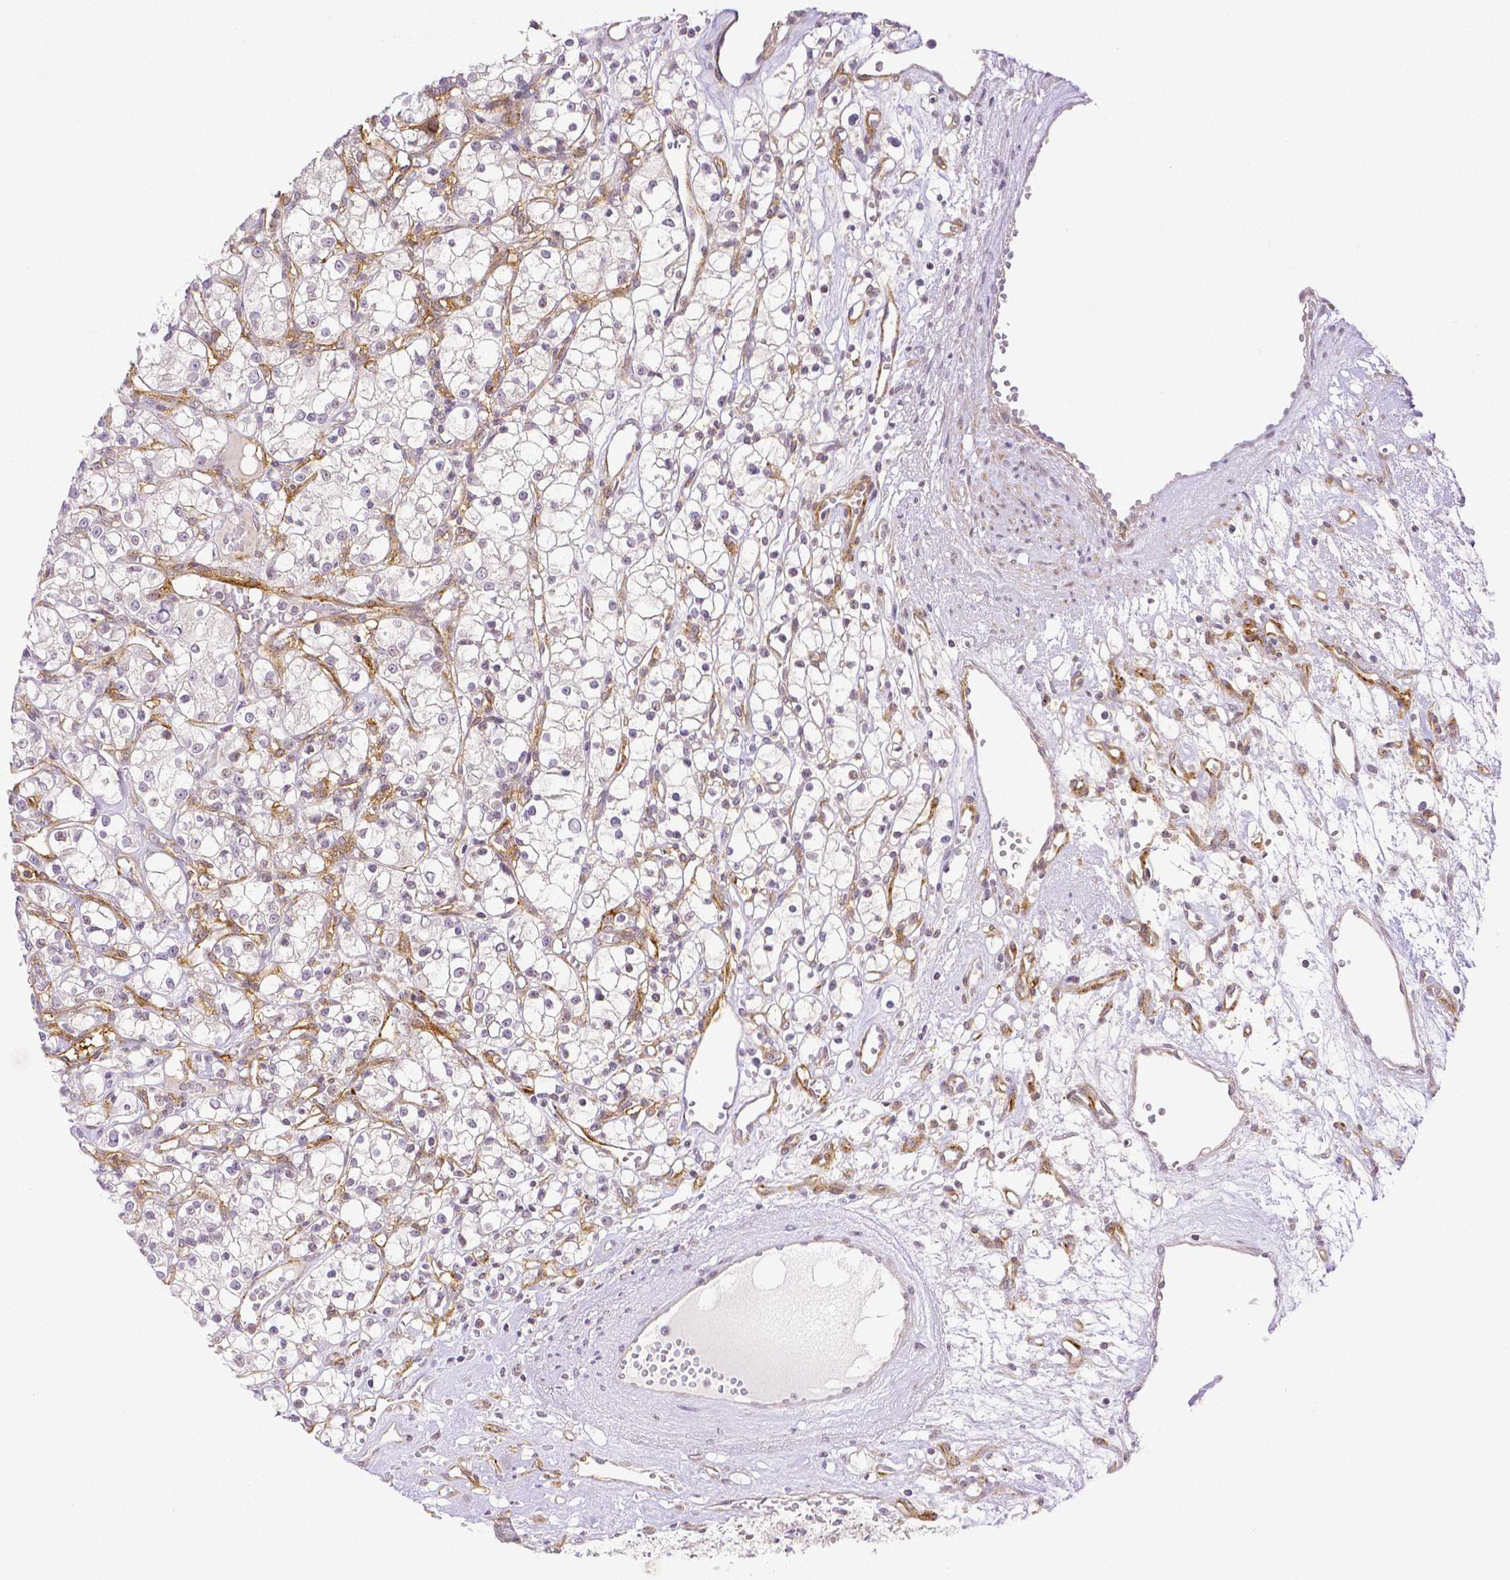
{"staining": {"intensity": "negative", "quantity": "none", "location": "none"}, "tissue": "renal cancer", "cell_type": "Tumor cells", "image_type": "cancer", "snomed": [{"axis": "morphology", "description": "Adenocarcinoma, NOS"}, {"axis": "topography", "description": "Kidney"}], "caption": "High power microscopy image of an immunohistochemistry image of renal cancer, revealing no significant positivity in tumor cells.", "gene": "THY1", "patient": {"sex": "female", "age": 59}}